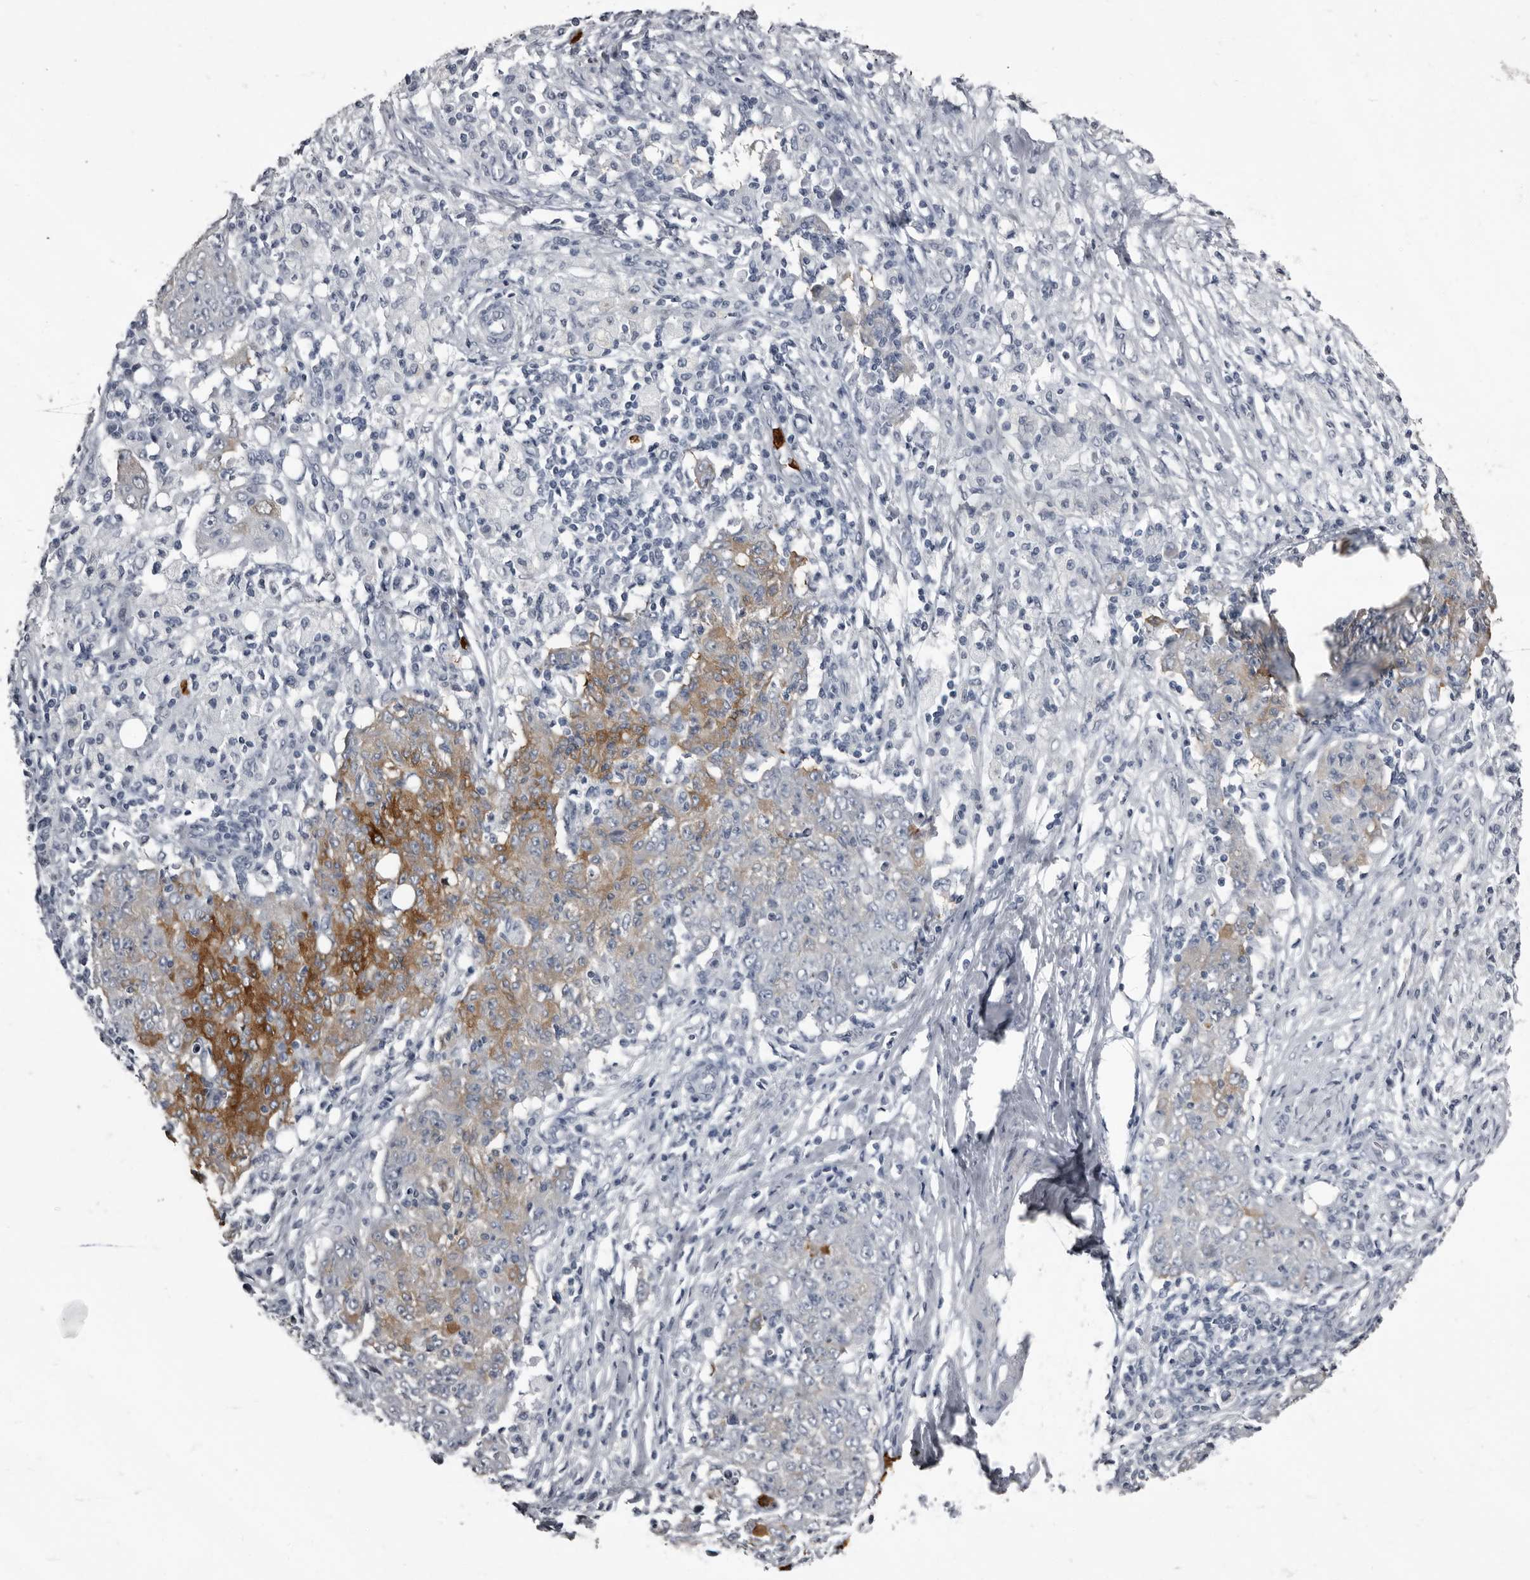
{"staining": {"intensity": "moderate", "quantity": "25%-75%", "location": "cytoplasmic/membranous"}, "tissue": "ovarian cancer", "cell_type": "Tumor cells", "image_type": "cancer", "snomed": [{"axis": "morphology", "description": "Carcinoma, endometroid"}, {"axis": "topography", "description": "Ovary"}], "caption": "A brown stain labels moderate cytoplasmic/membranous positivity of a protein in endometroid carcinoma (ovarian) tumor cells.", "gene": "TPD52L1", "patient": {"sex": "female", "age": 42}}